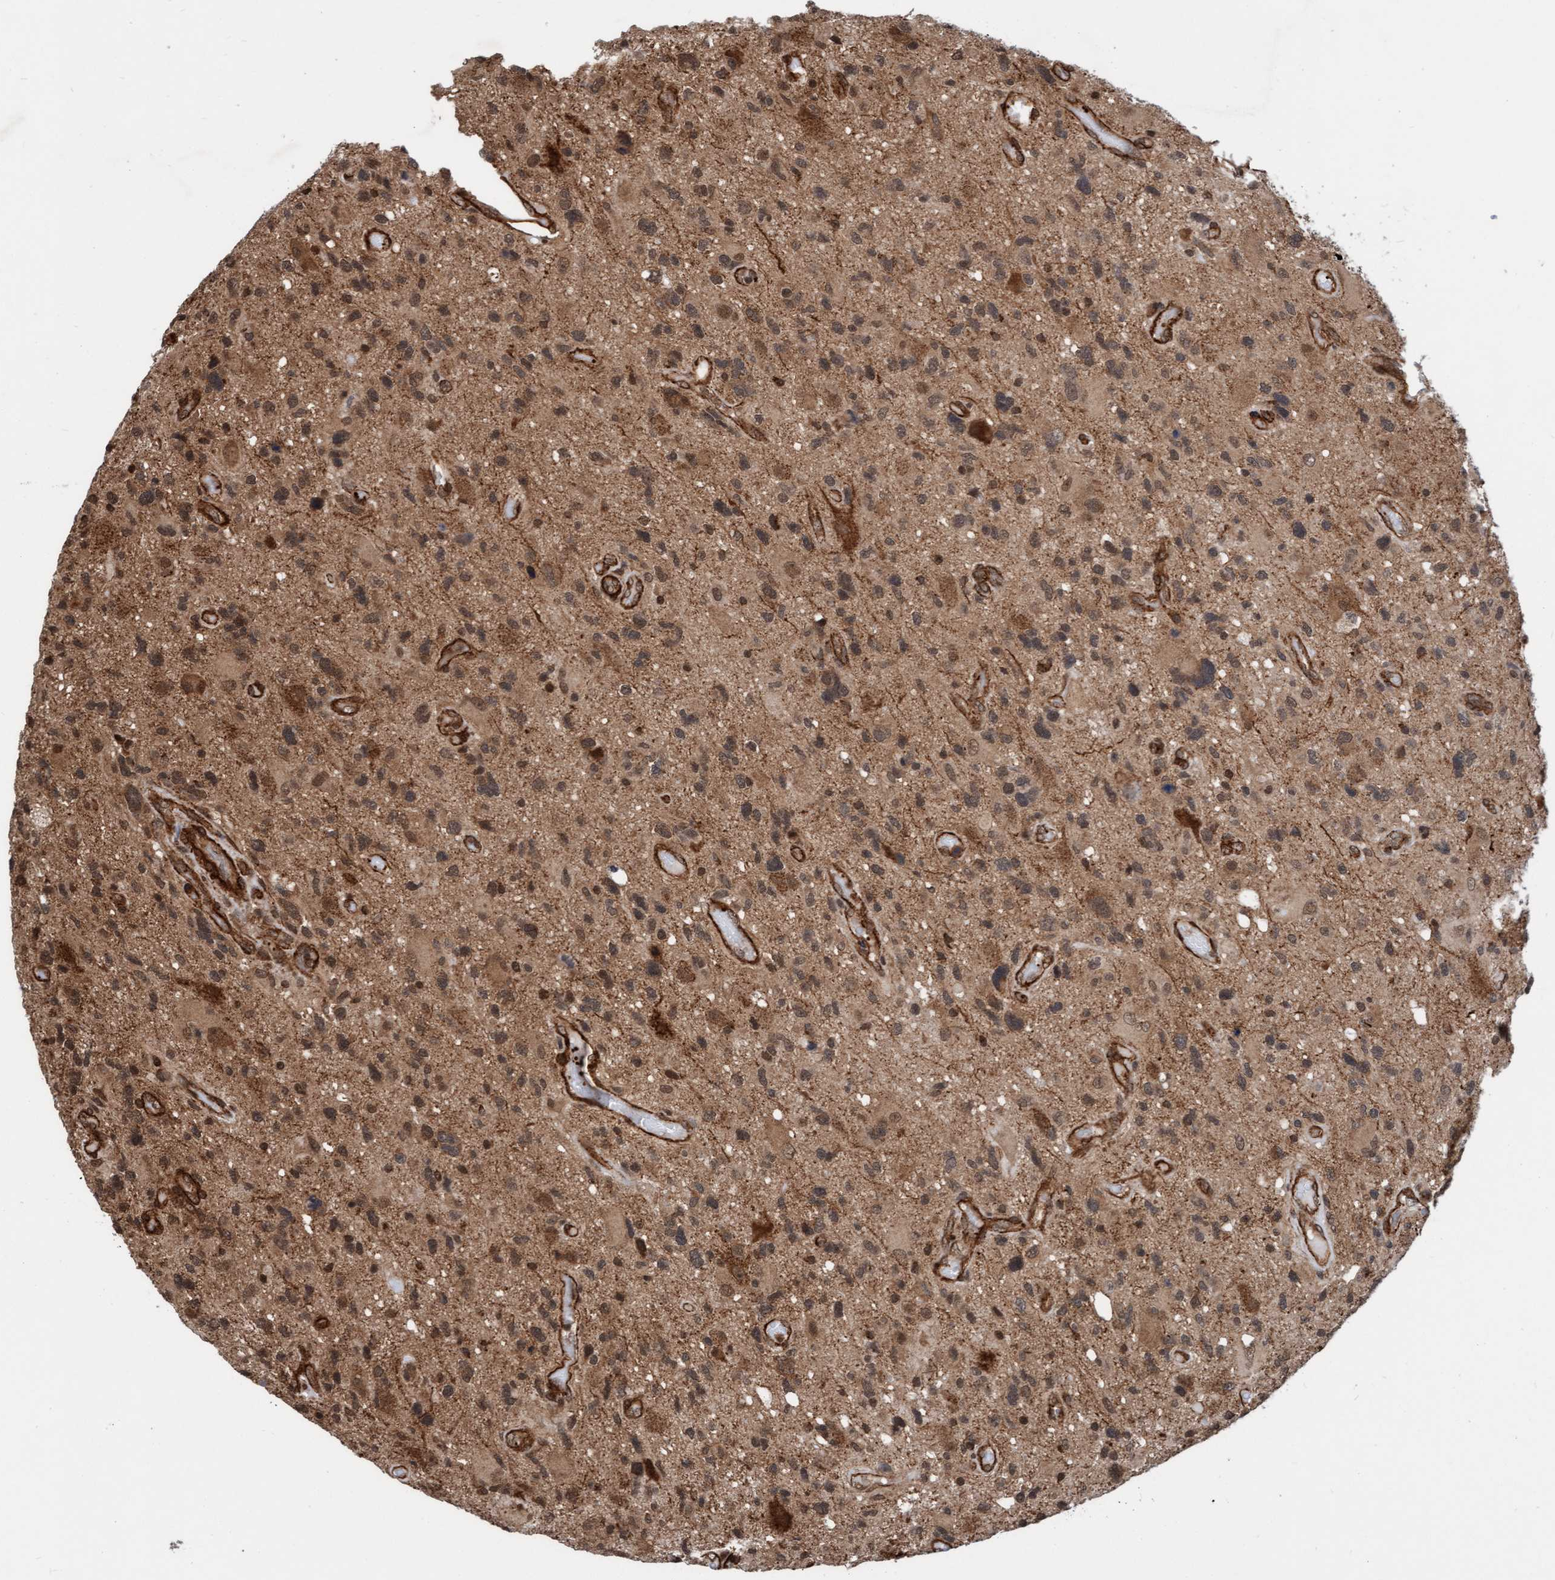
{"staining": {"intensity": "moderate", "quantity": "25%-75%", "location": "cytoplasmic/membranous,nuclear"}, "tissue": "glioma", "cell_type": "Tumor cells", "image_type": "cancer", "snomed": [{"axis": "morphology", "description": "Glioma, malignant, High grade"}, {"axis": "topography", "description": "Brain"}], "caption": "Malignant high-grade glioma stained with immunohistochemistry reveals moderate cytoplasmic/membranous and nuclear expression in about 25%-75% of tumor cells.", "gene": "STXBP4", "patient": {"sex": "male", "age": 33}}